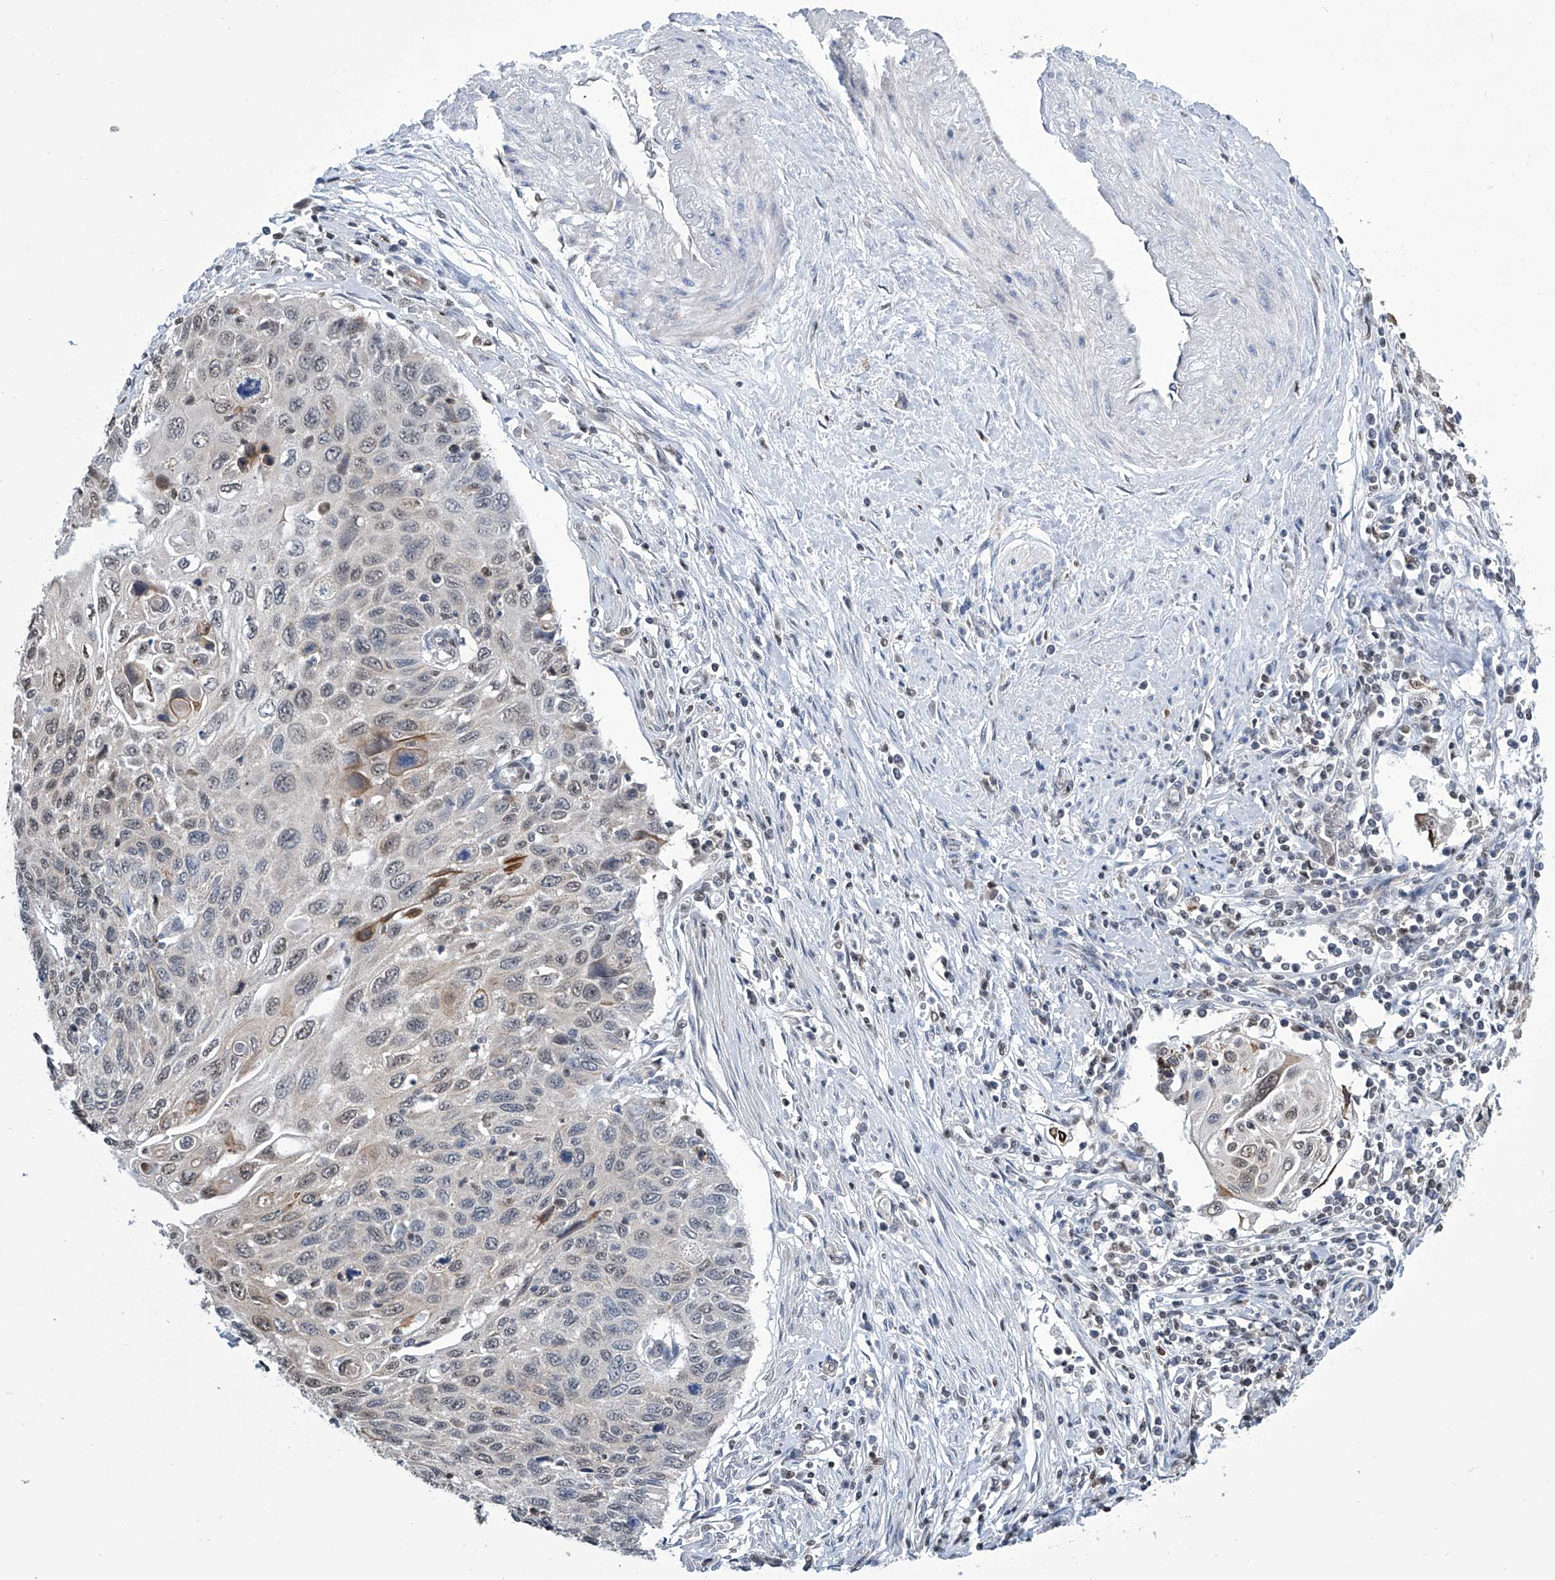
{"staining": {"intensity": "weak", "quantity": "<25%", "location": "cytoplasmic/membranous,nuclear"}, "tissue": "cervical cancer", "cell_type": "Tumor cells", "image_type": "cancer", "snomed": [{"axis": "morphology", "description": "Squamous cell carcinoma, NOS"}, {"axis": "topography", "description": "Cervix"}], "caption": "DAB immunohistochemical staining of human cervical cancer (squamous cell carcinoma) reveals no significant staining in tumor cells. Nuclei are stained in blue.", "gene": "SREBF2", "patient": {"sex": "female", "age": 70}}